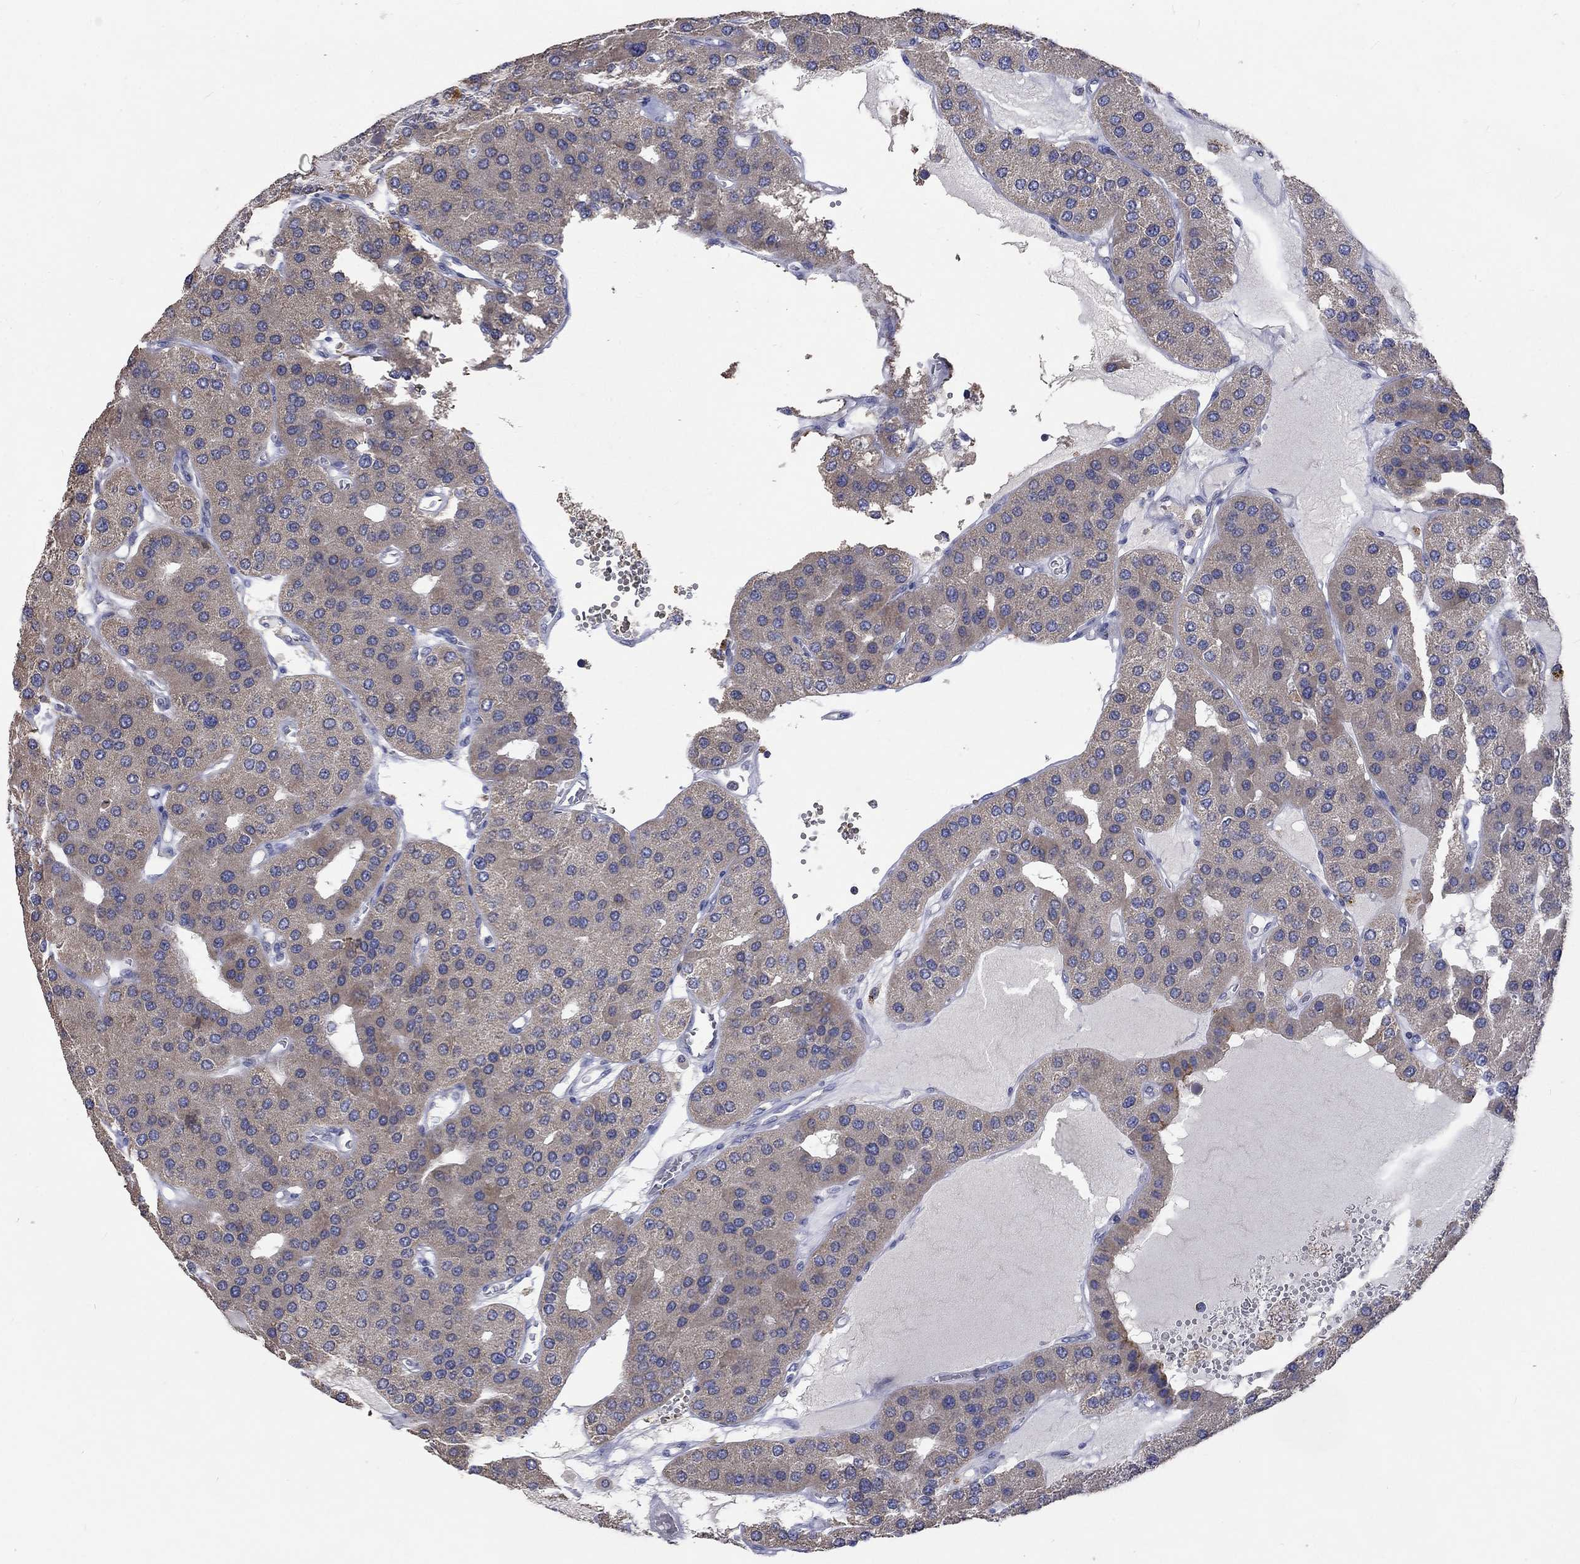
{"staining": {"intensity": "weak", "quantity": ">75%", "location": "cytoplasmic/membranous"}, "tissue": "parathyroid gland", "cell_type": "Glandular cells", "image_type": "normal", "snomed": [{"axis": "morphology", "description": "Normal tissue, NOS"}, {"axis": "morphology", "description": "Adenoma, NOS"}, {"axis": "topography", "description": "Parathyroid gland"}], "caption": "Immunohistochemical staining of benign parathyroid gland displays weak cytoplasmic/membranous protein staining in about >75% of glandular cells.", "gene": "UGT8", "patient": {"sex": "female", "age": 86}}